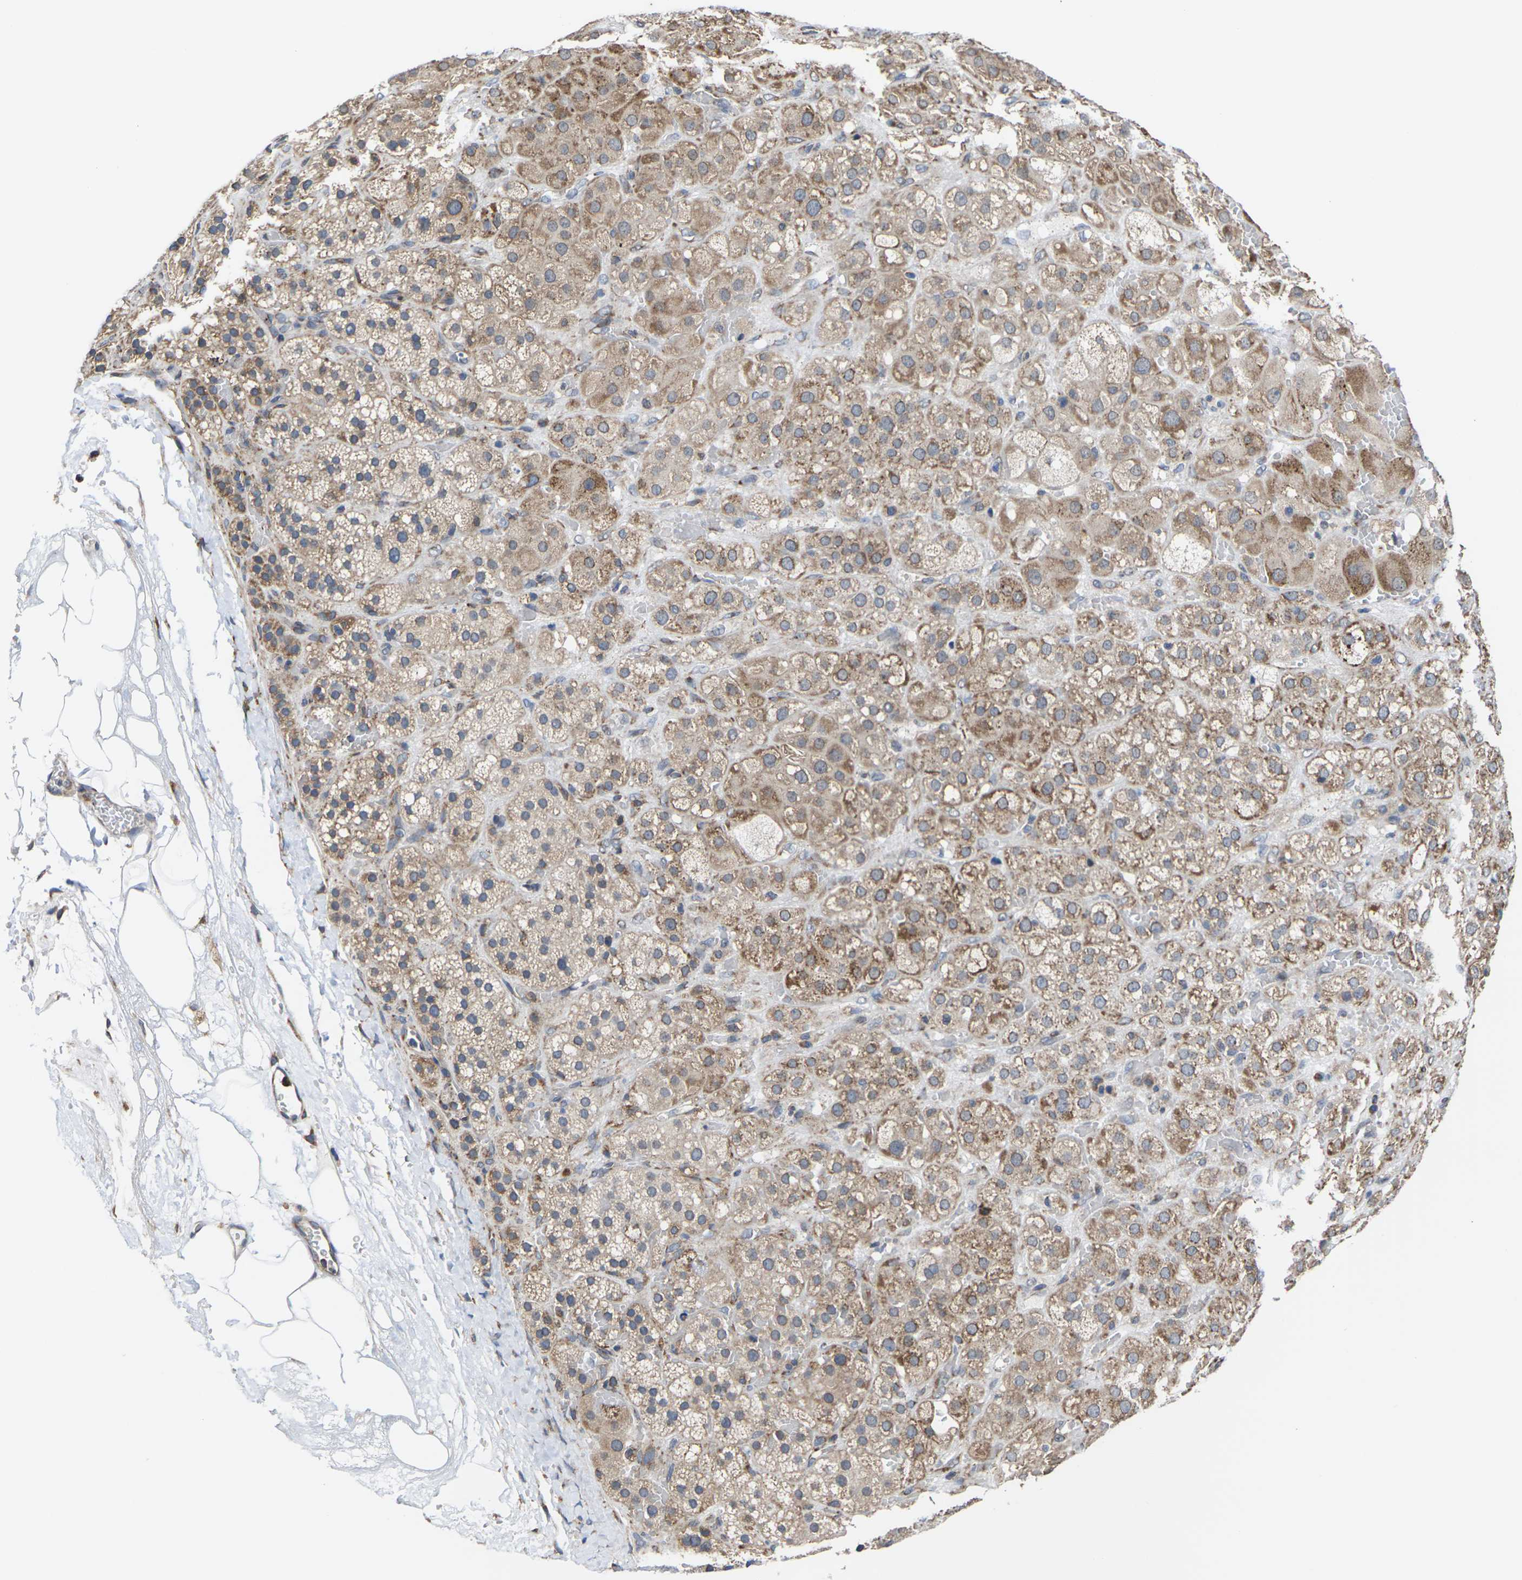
{"staining": {"intensity": "moderate", "quantity": ">75%", "location": "cytoplasmic/membranous"}, "tissue": "adrenal gland", "cell_type": "Glandular cells", "image_type": "normal", "snomed": [{"axis": "morphology", "description": "Normal tissue, NOS"}, {"axis": "topography", "description": "Adrenal gland"}], "caption": "Moderate cytoplasmic/membranous protein expression is appreciated in about >75% of glandular cells in adrenal gland.", "gene": "PDZK1IP1", "patient": {"sex": "female", "age": 47}}